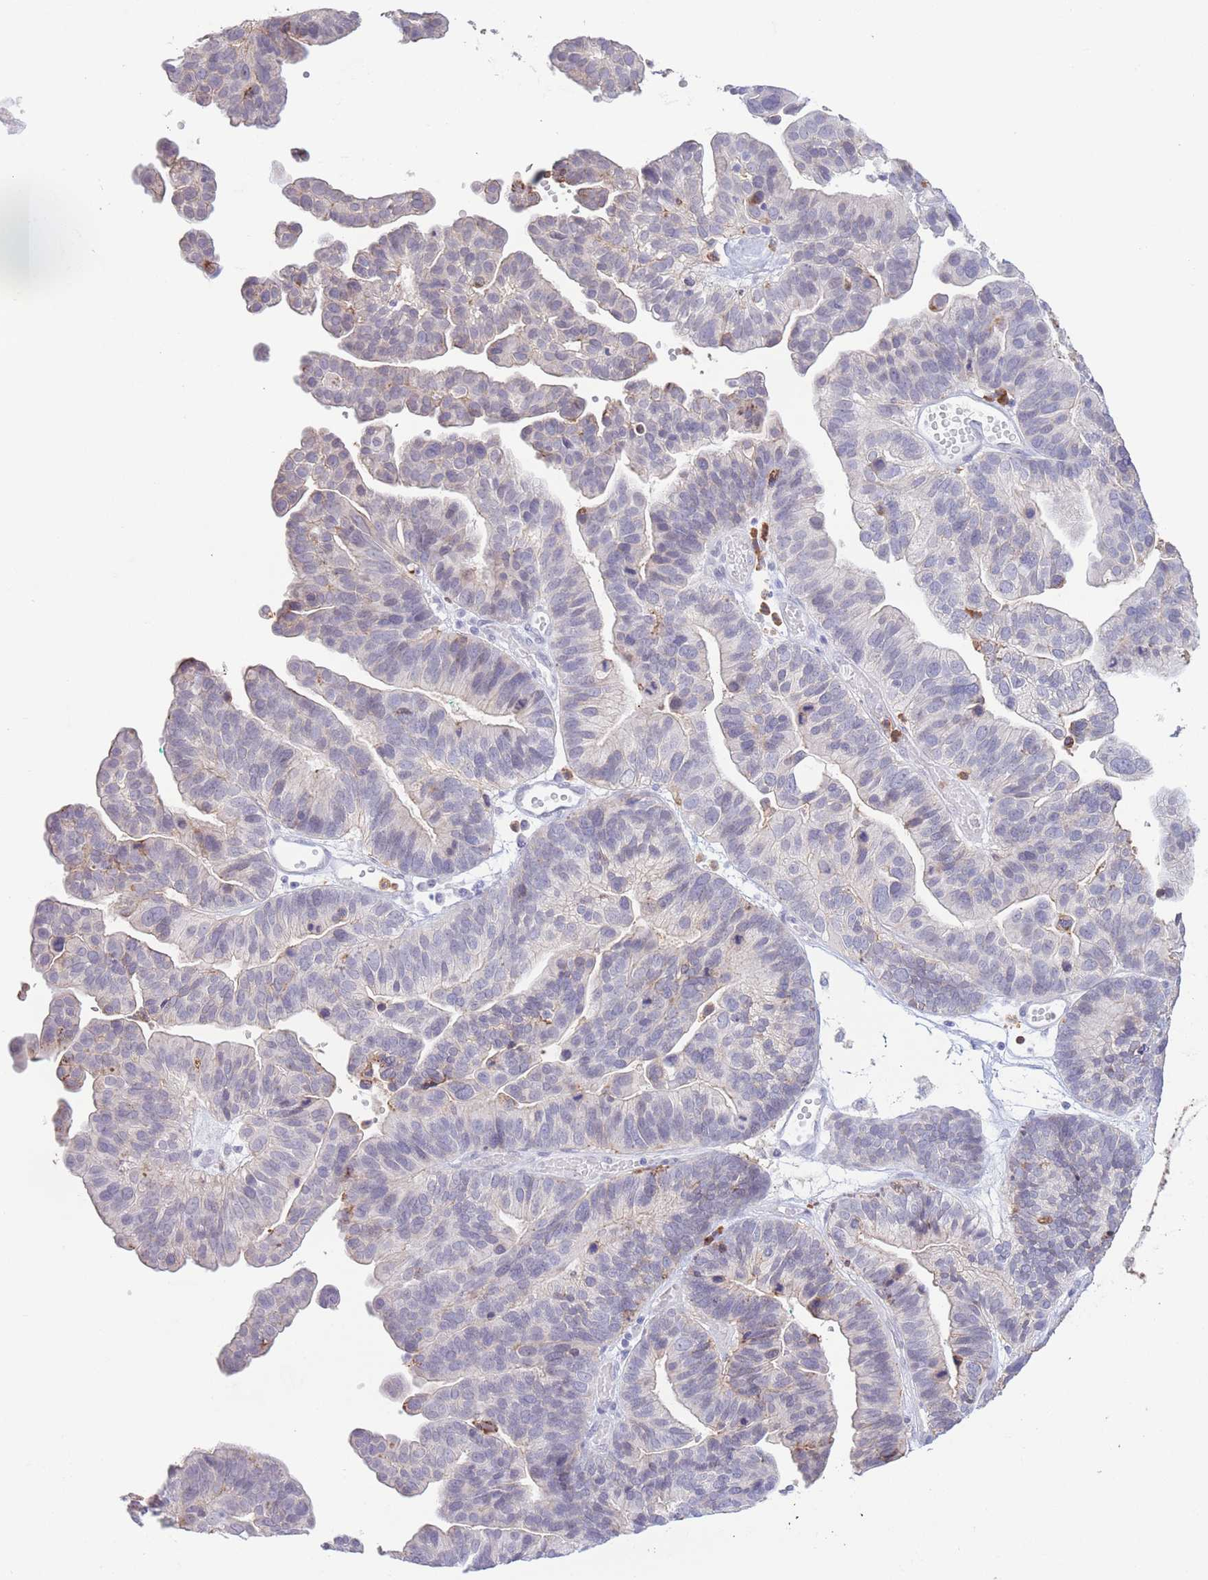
{"staining": {"intensity": "weak", "quantity": "<25%", "location": "cytoplasmic/membranous"}, "tissue": "ovarian cancer", "cell_type": "Tumor cells", "image_type": "cancer", "snomed": [{"axis": "morphology", "description": "Cystadenocarcinoma, serous, NOS"}, {"axis": "topography", "description": "Ovary"}], "caption": "Immunohistochemistry photomicrograph of serous cystadenocarcinoma (ovarian) stained for a protein (brown), which shows no expression in tumor cells. (DAB (3,3'-diaminobenzidine) immunohistochemistry (IHC), high magnification).", "gene": "LCLAT1", "patient": {"sex": "female", "age": 56}}